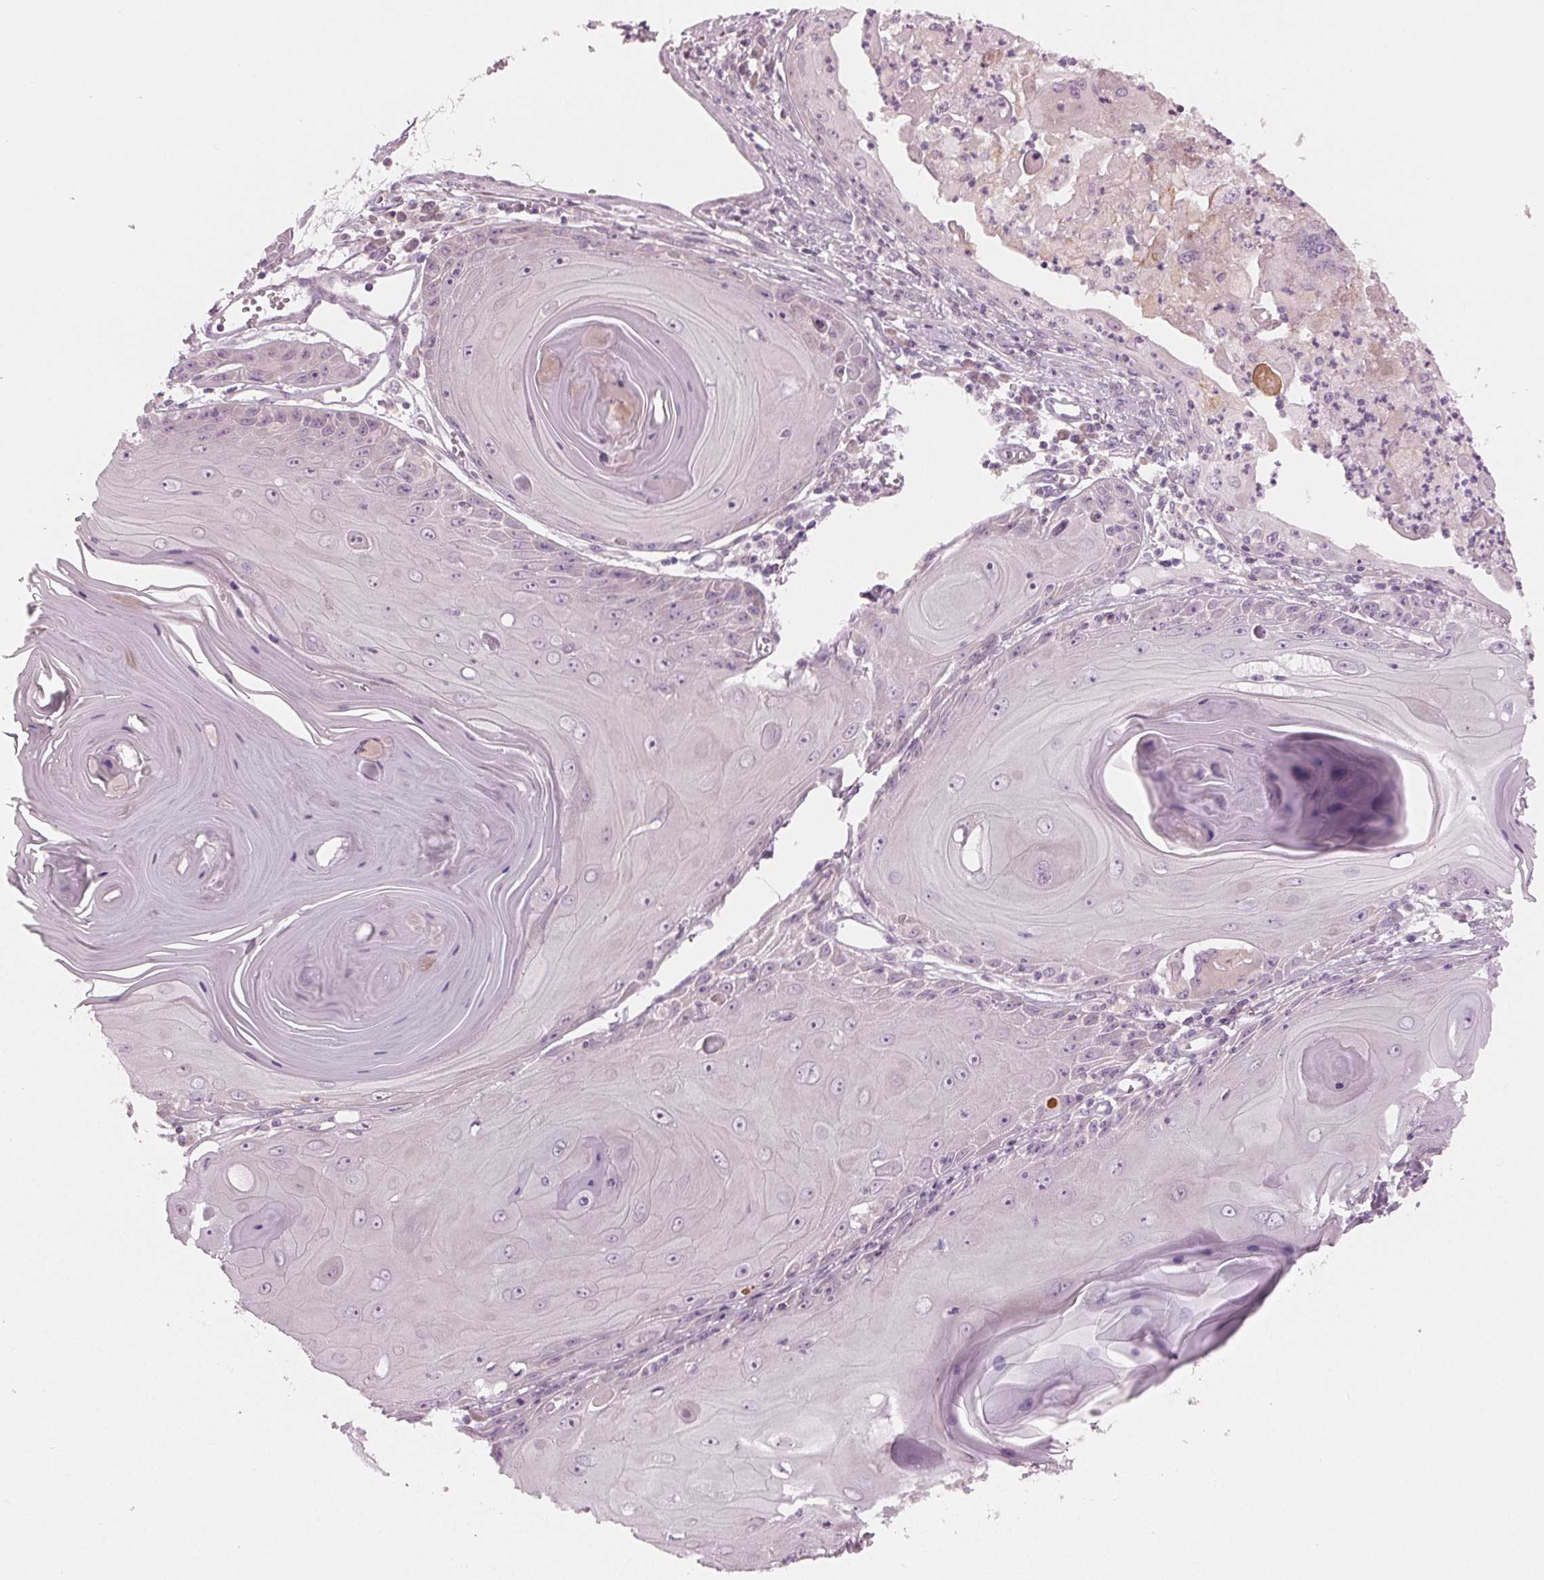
{"staining": {"intensity": "negative", "quantity": "none", "location": "none"}, "tissue": "skin cancer", "cell_type": "Tumor cells", "image_type": "cancer", "snomed": [{"axis": "morphology", "description": "Squamous cell carcinoma, NOS"}, {"axis": "topography", "description": "Skin"}, {"axis": "topography", "description": "Vulva"}], "caption": "Photomicrograph shows no significant protein expression in tumor cells of skin cancer.", "gene": "PRAP1", "patient": {"sex": "female", "age": 85}}